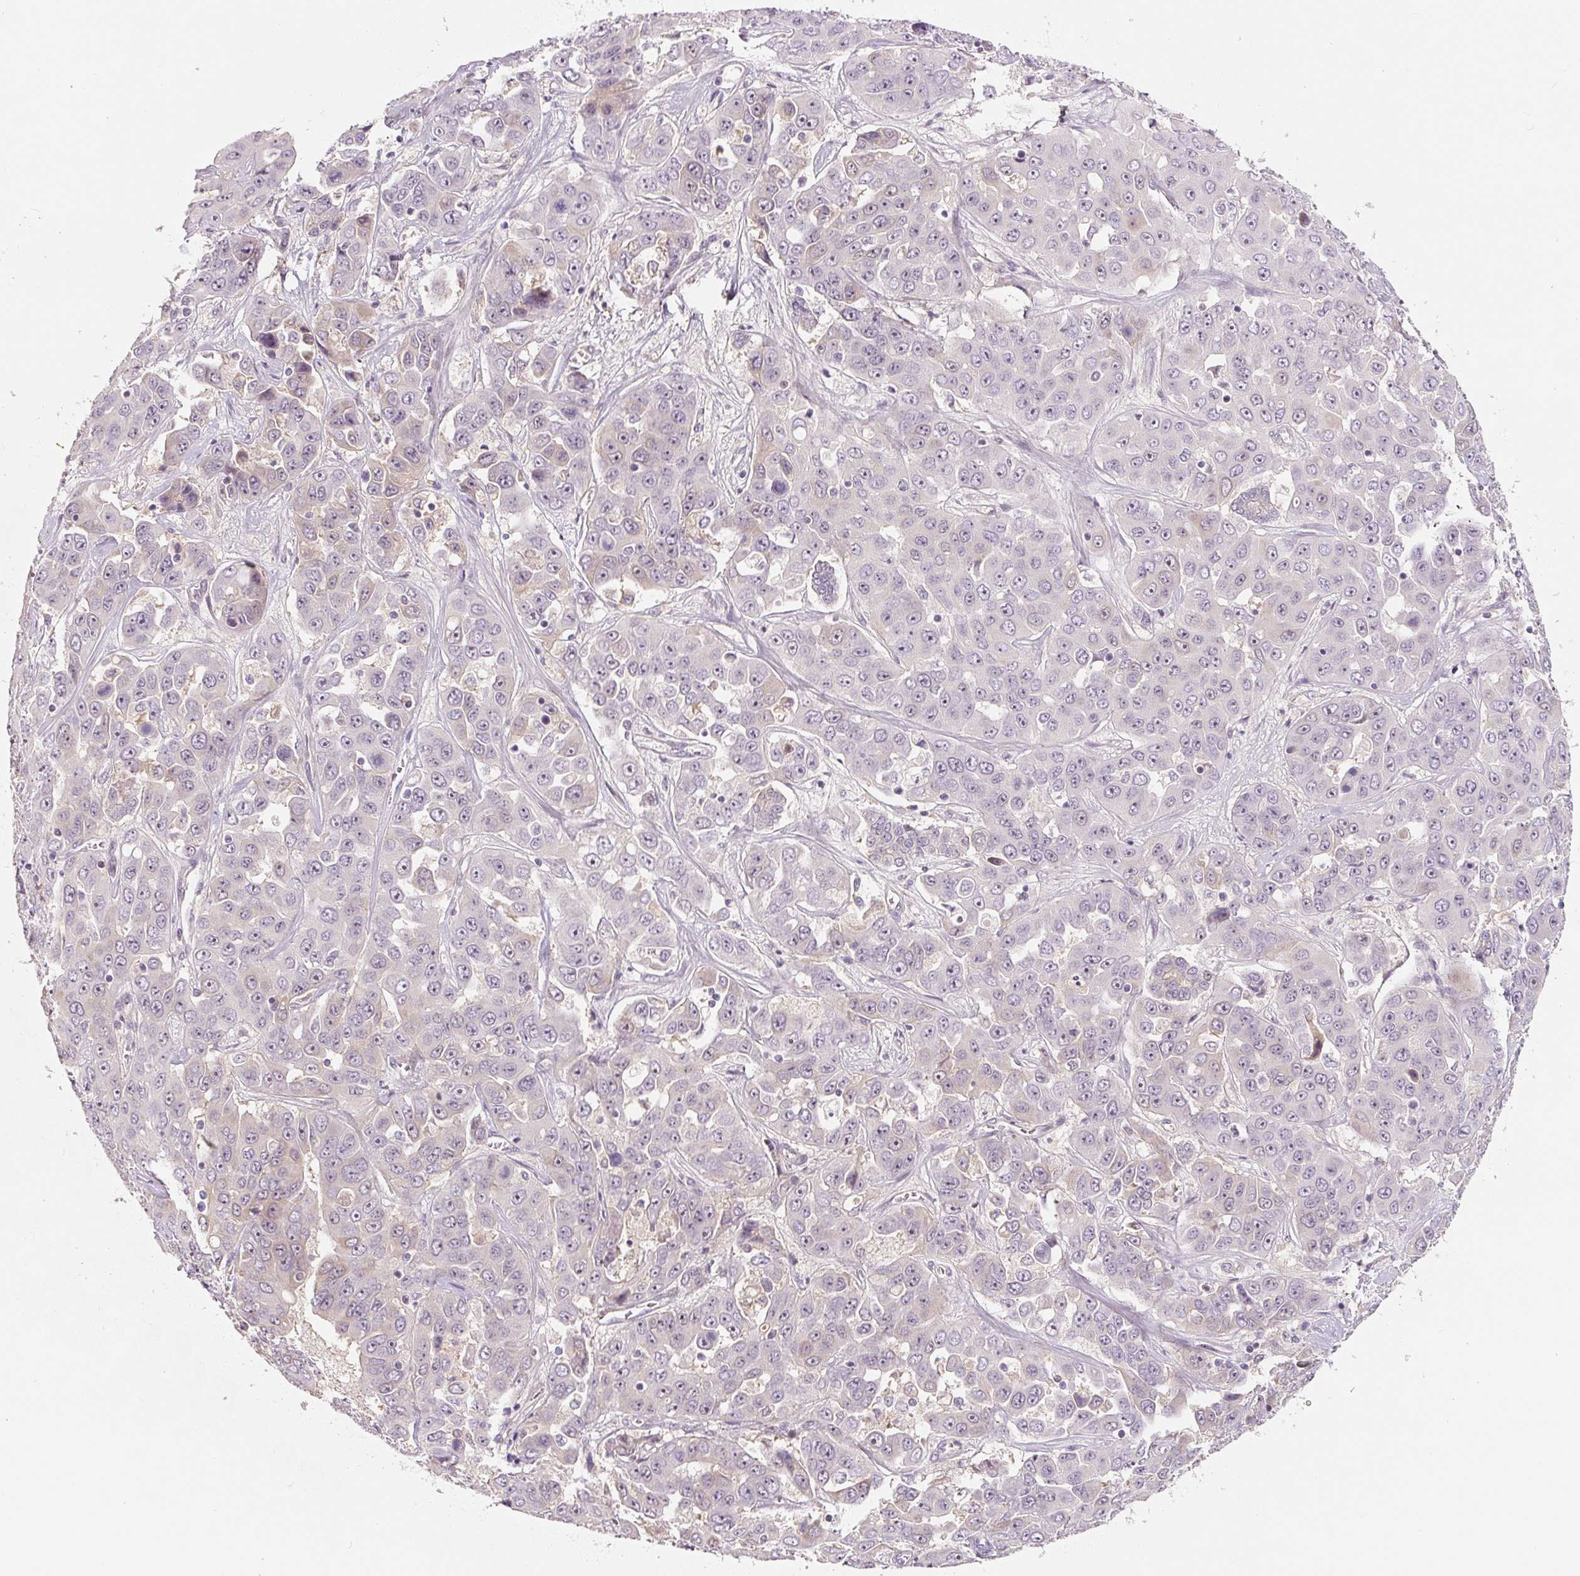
{"staining": {"intensity": "weak", "quantity": "25%-75%", "location": "nuclear"}, "tissue": "liver cancer", "cell_type": "Tumor cells", "image_type": "cancer", "snomed": [{"axis": "morphology", "description": "Cholangiocarcinoma"}, {"axis": "topography", "description": "Liver"}], "caption": "Liver cancer stained with DAB IHC shows low levels of weak nuclear positivity in approximately 25%-75% of tumor cells. The staining is performed using DAB brown chromogen to label protein expression. The nuclei are counter-stained blue using hematoxylin.", "gene": "PWWP3B", "patient": {"sex": "female", "age": 52}}